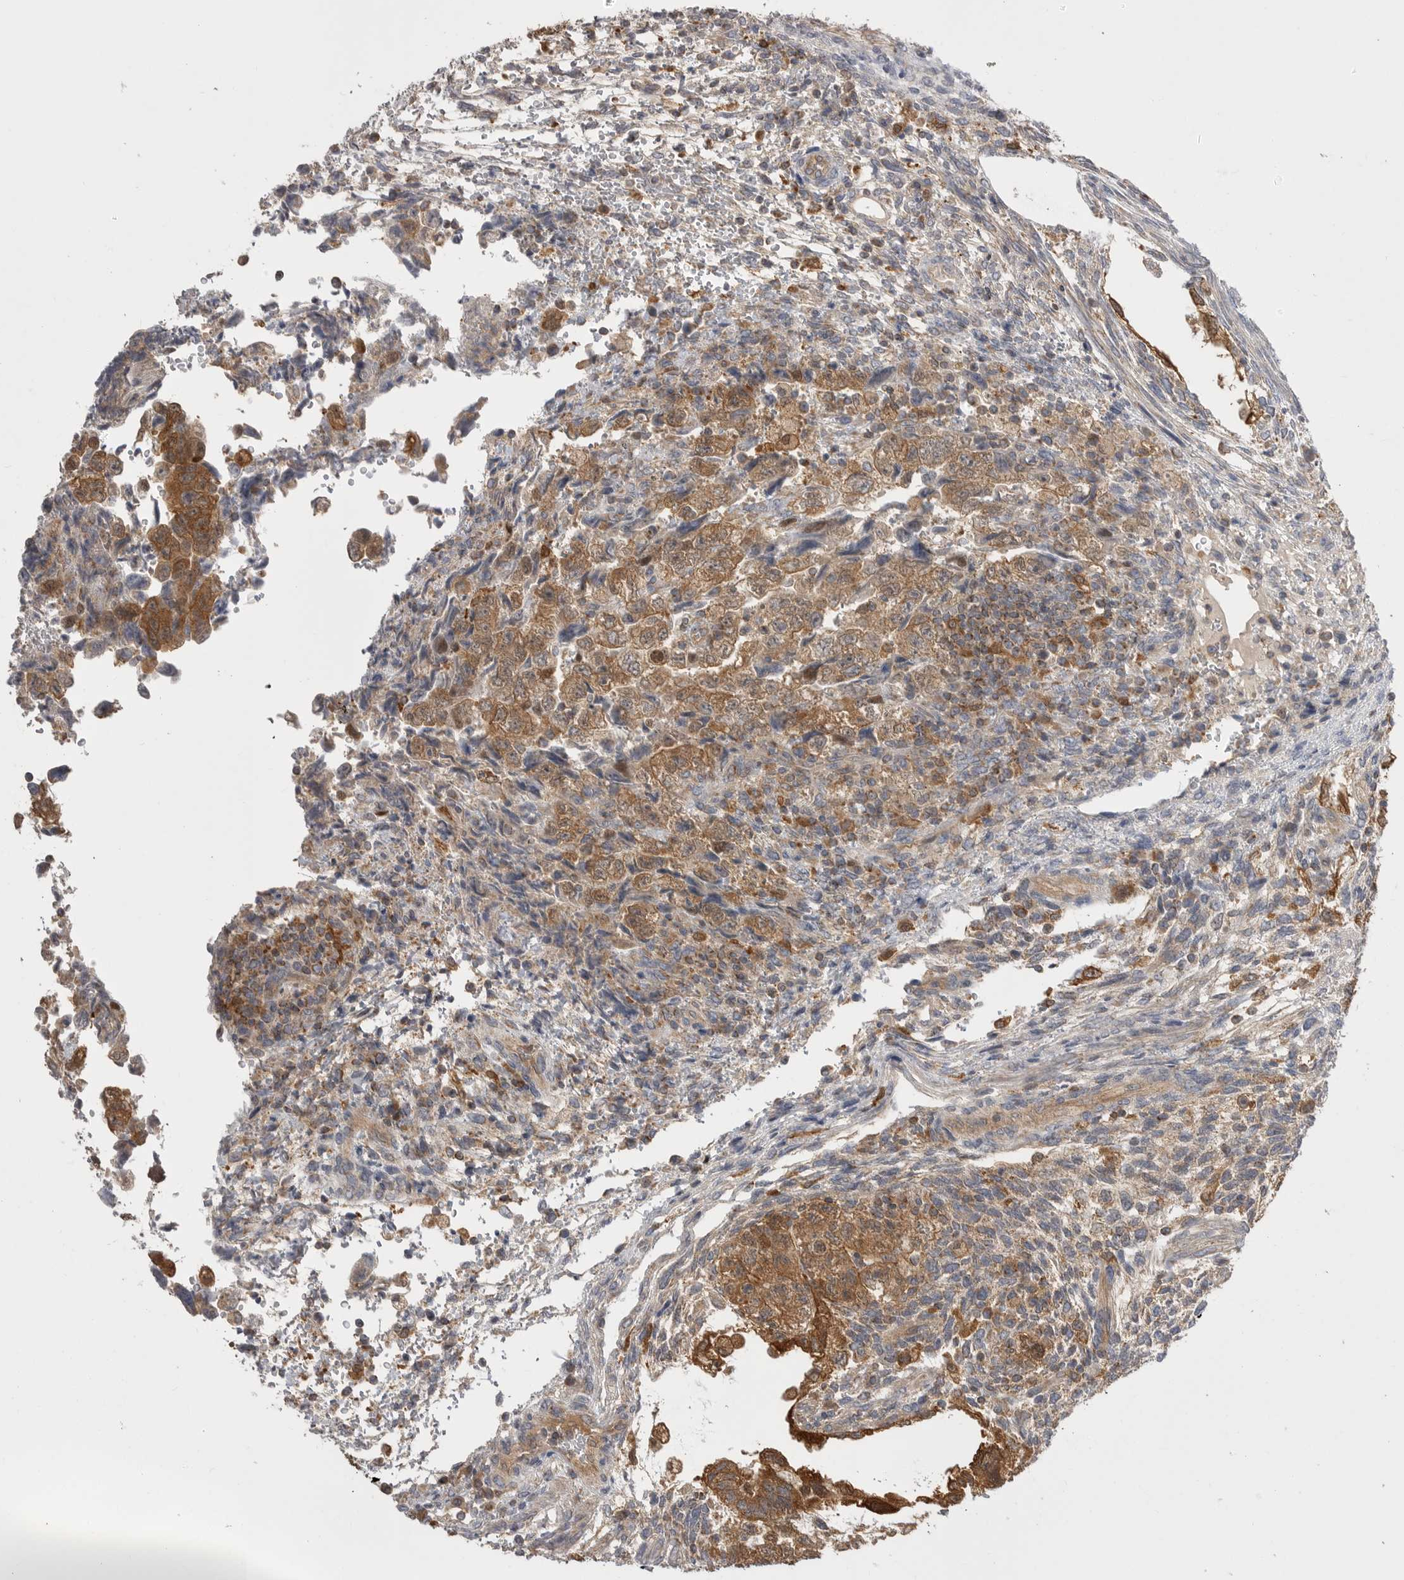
{"staining": {"intensity": "moderate", "quantity": ">75%", "location": "cytoplasmic/membranous"}, "tissue": "testis cancer", "cell_type": "Tumor cells", "image_type": "cancer", "snomed": [{"axis": "morphology", "description": "Normal tissue, NOS"}, {"axis": "morphology", "description": "Carcinoma, Embryonal, NOS"}, {"axis": "topography", "description": "Testis"}], "caption": "IHC micrograph of human testis cancer stained for a protein (brown), which exhibits medium levels of moderate cytoplasmic/membranous staining in approximately >75% of tumor cells.", "gene": "KYAT3", "patient": {"sex": "male", "age": 36}}